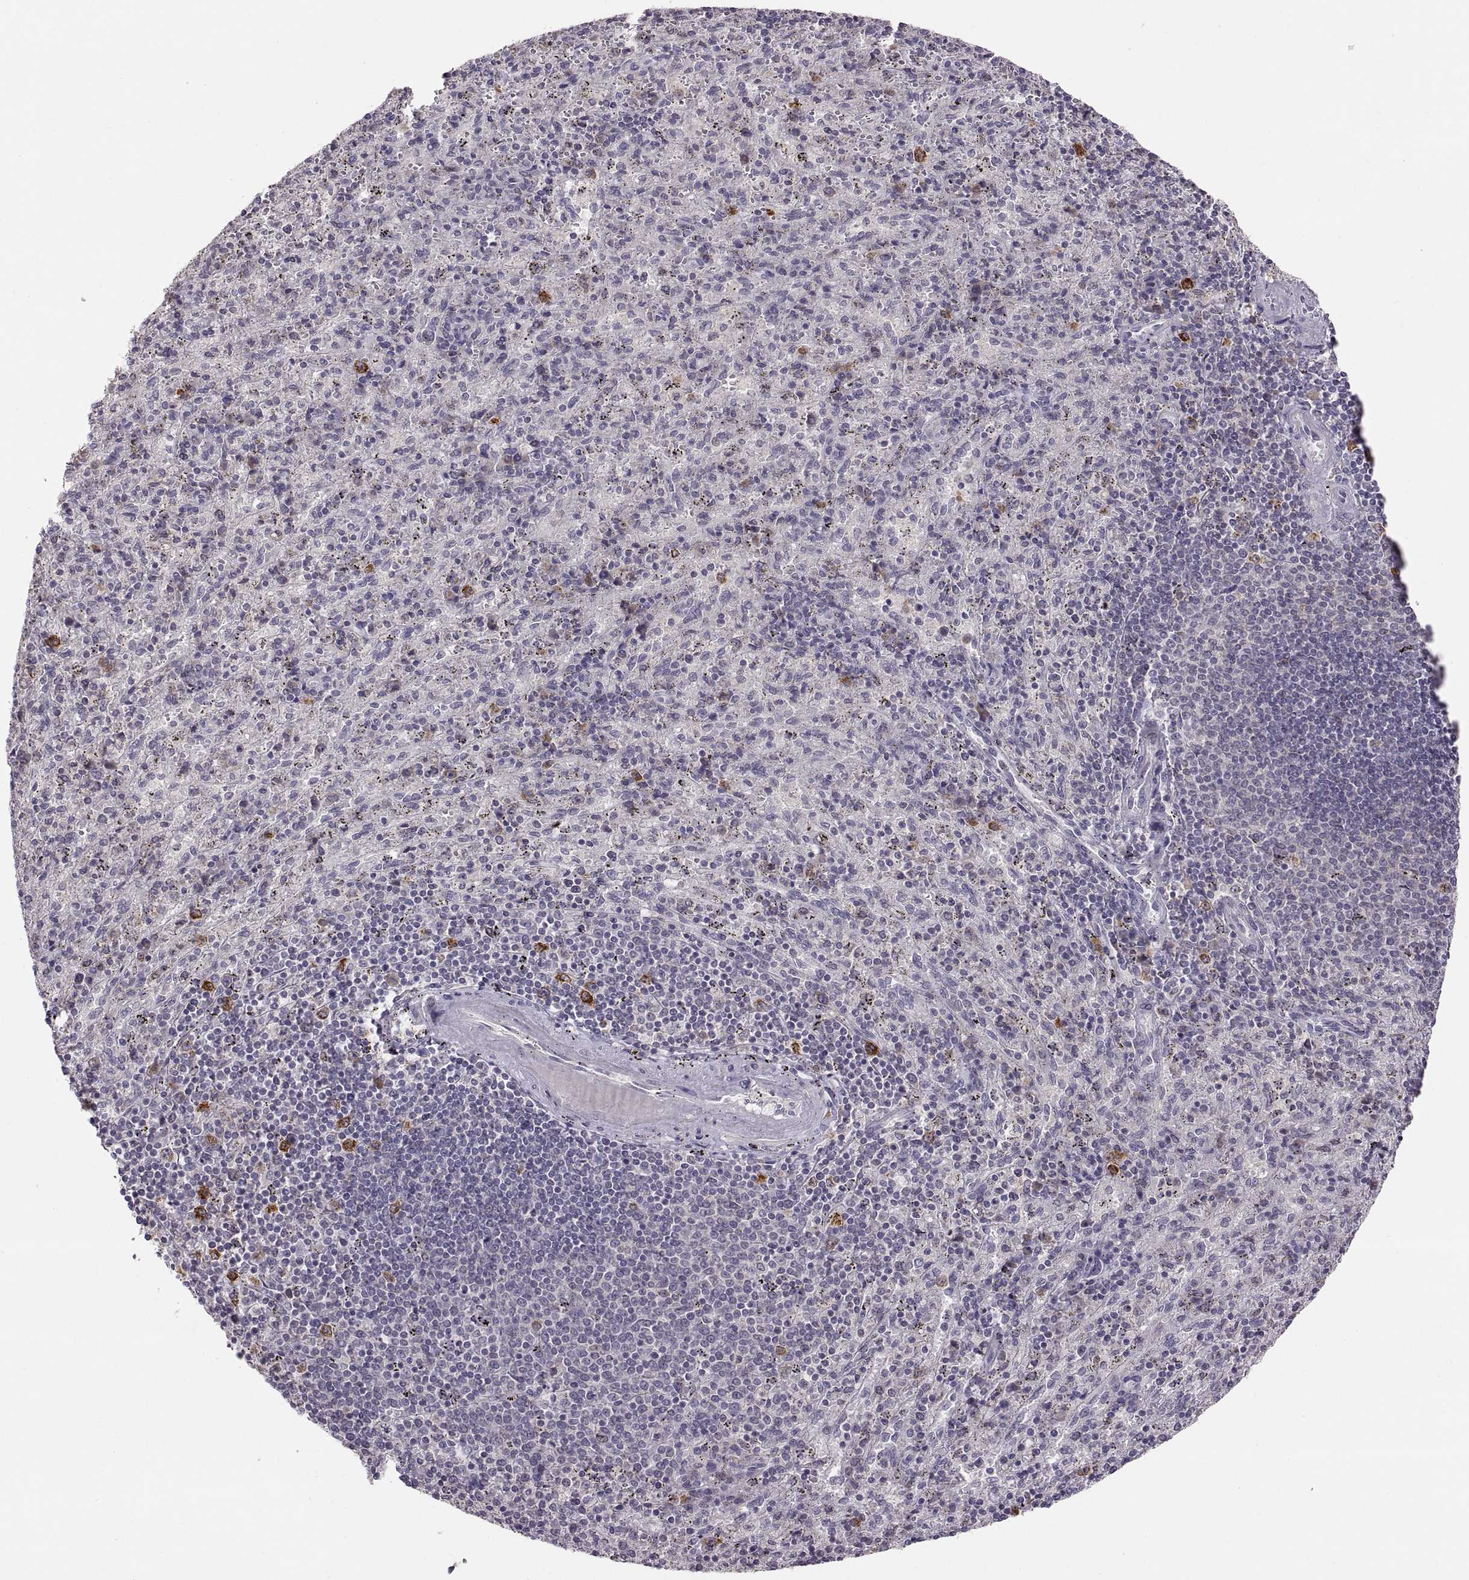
{"staining": {"intensity": "negative", "quantity": "none", "location": "none"}, "tissue": "spleen", "cell_type": "Cells in red pulp", "image_type": "normal", "snomed": [{"axis": "morphology", "description": "Normal tissue, NOS"}, {"axis": "topography", "description": "Spleen"}], "caption": "A high-resolution image shows IHC staining of normal spleen, which shows no significant expression in cells in red pulp.", "gene": "HMGCR", "patient": {"sex": "male", "age": 57}}